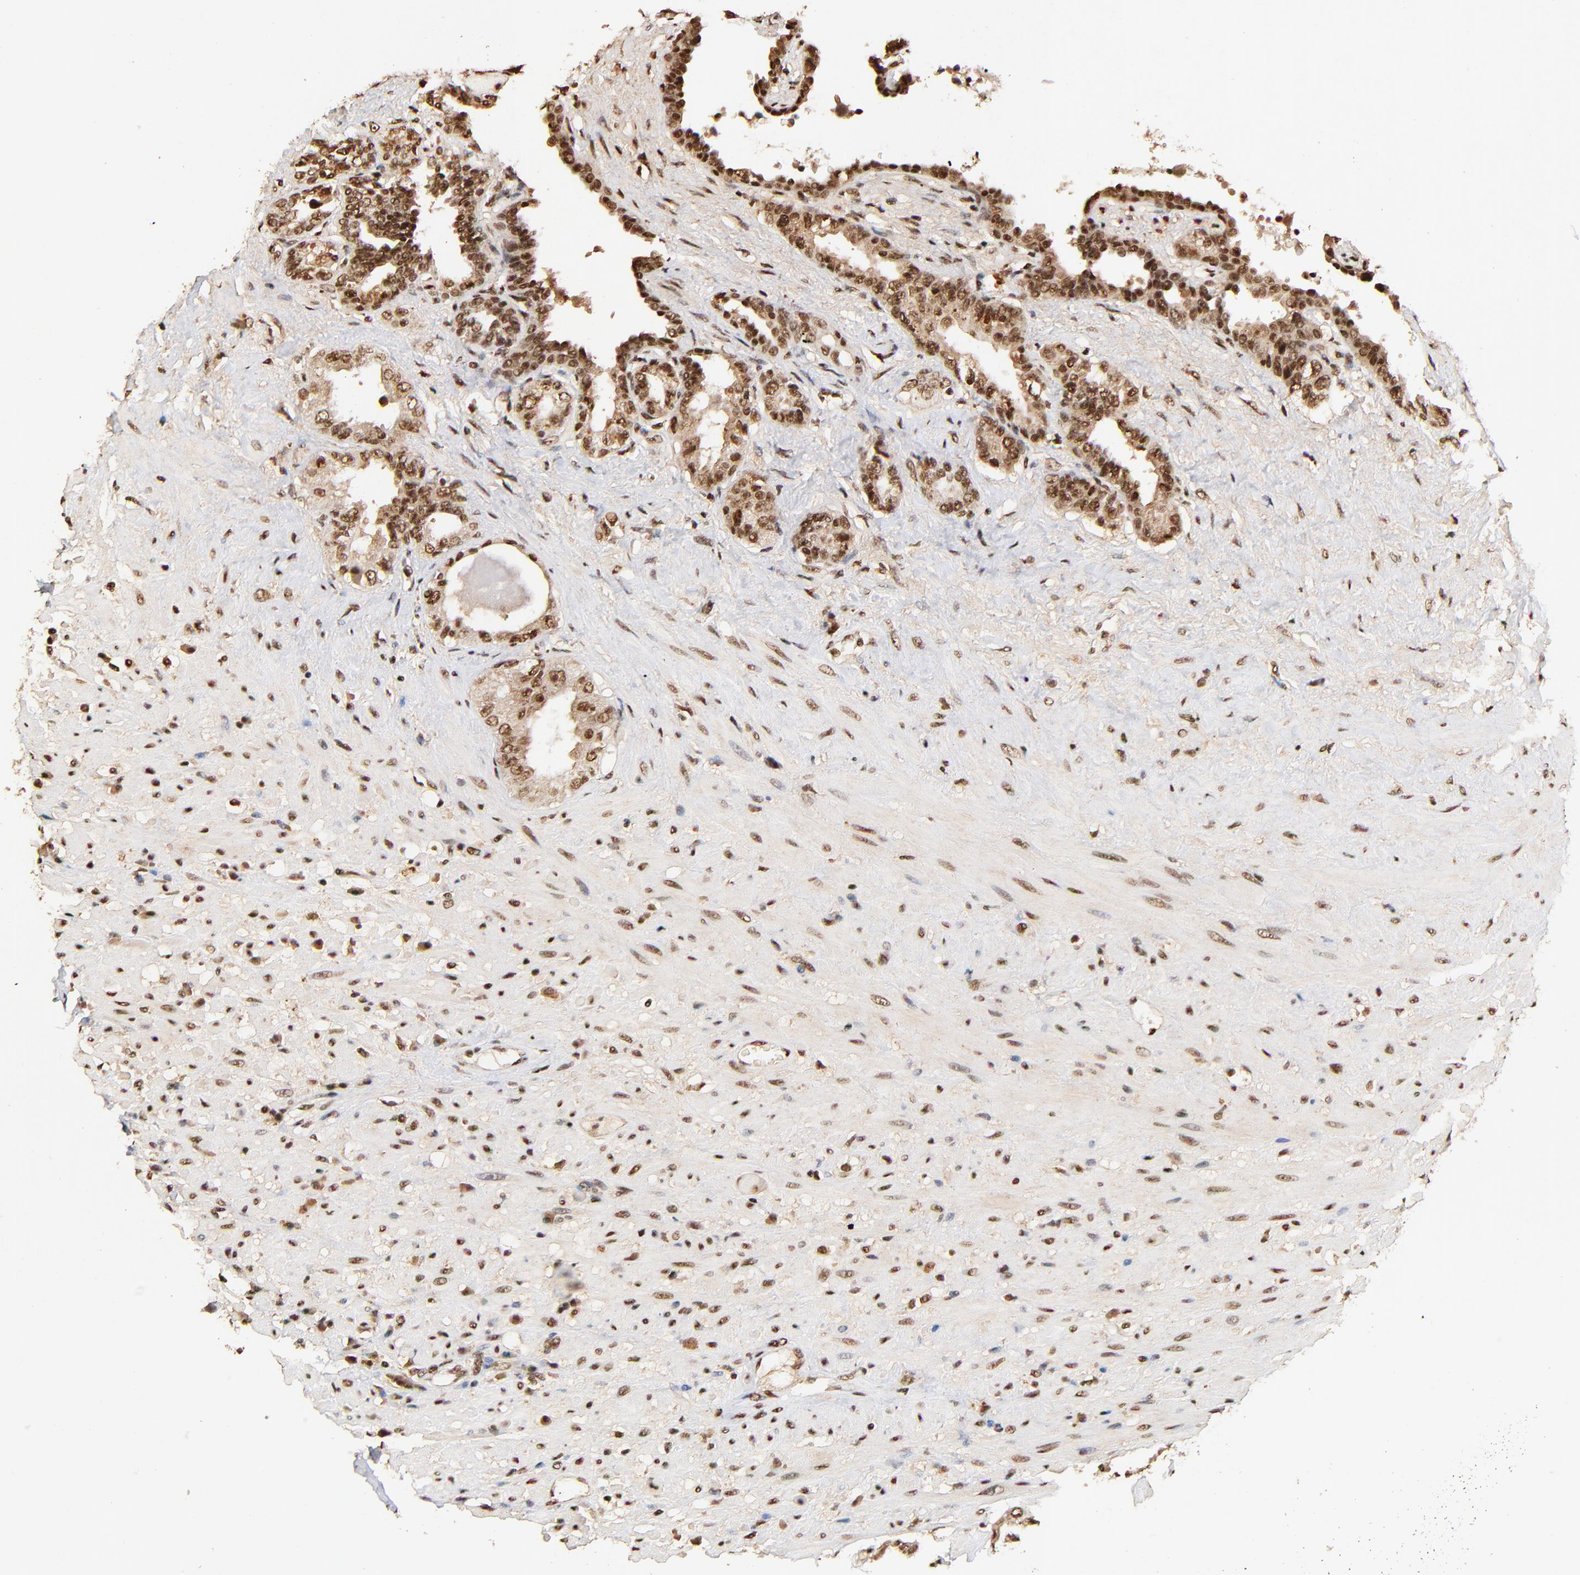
{"staining": {"intensity": "strong", "quantity": ">75%", "location": "cytoplasmic/membranous,nuclear"}, "tissue": "seminal vesicle", "cell_type": "Glandular cells", "image_type": "normal", "snomed": [{"axis": "morphology", "description": "Normal tissue, NOS"}, {"axis": "topography", "description": "Seminal veicle"}], "caption": "Normal seminal vesicle reveals strong cytoplasmic/membranous,nuclear positivity in approximately >75% of glandular cells, visualized by immunohistochemistry.", "gene": "MED12", "patient": {"sex": "male", "age": 61}}